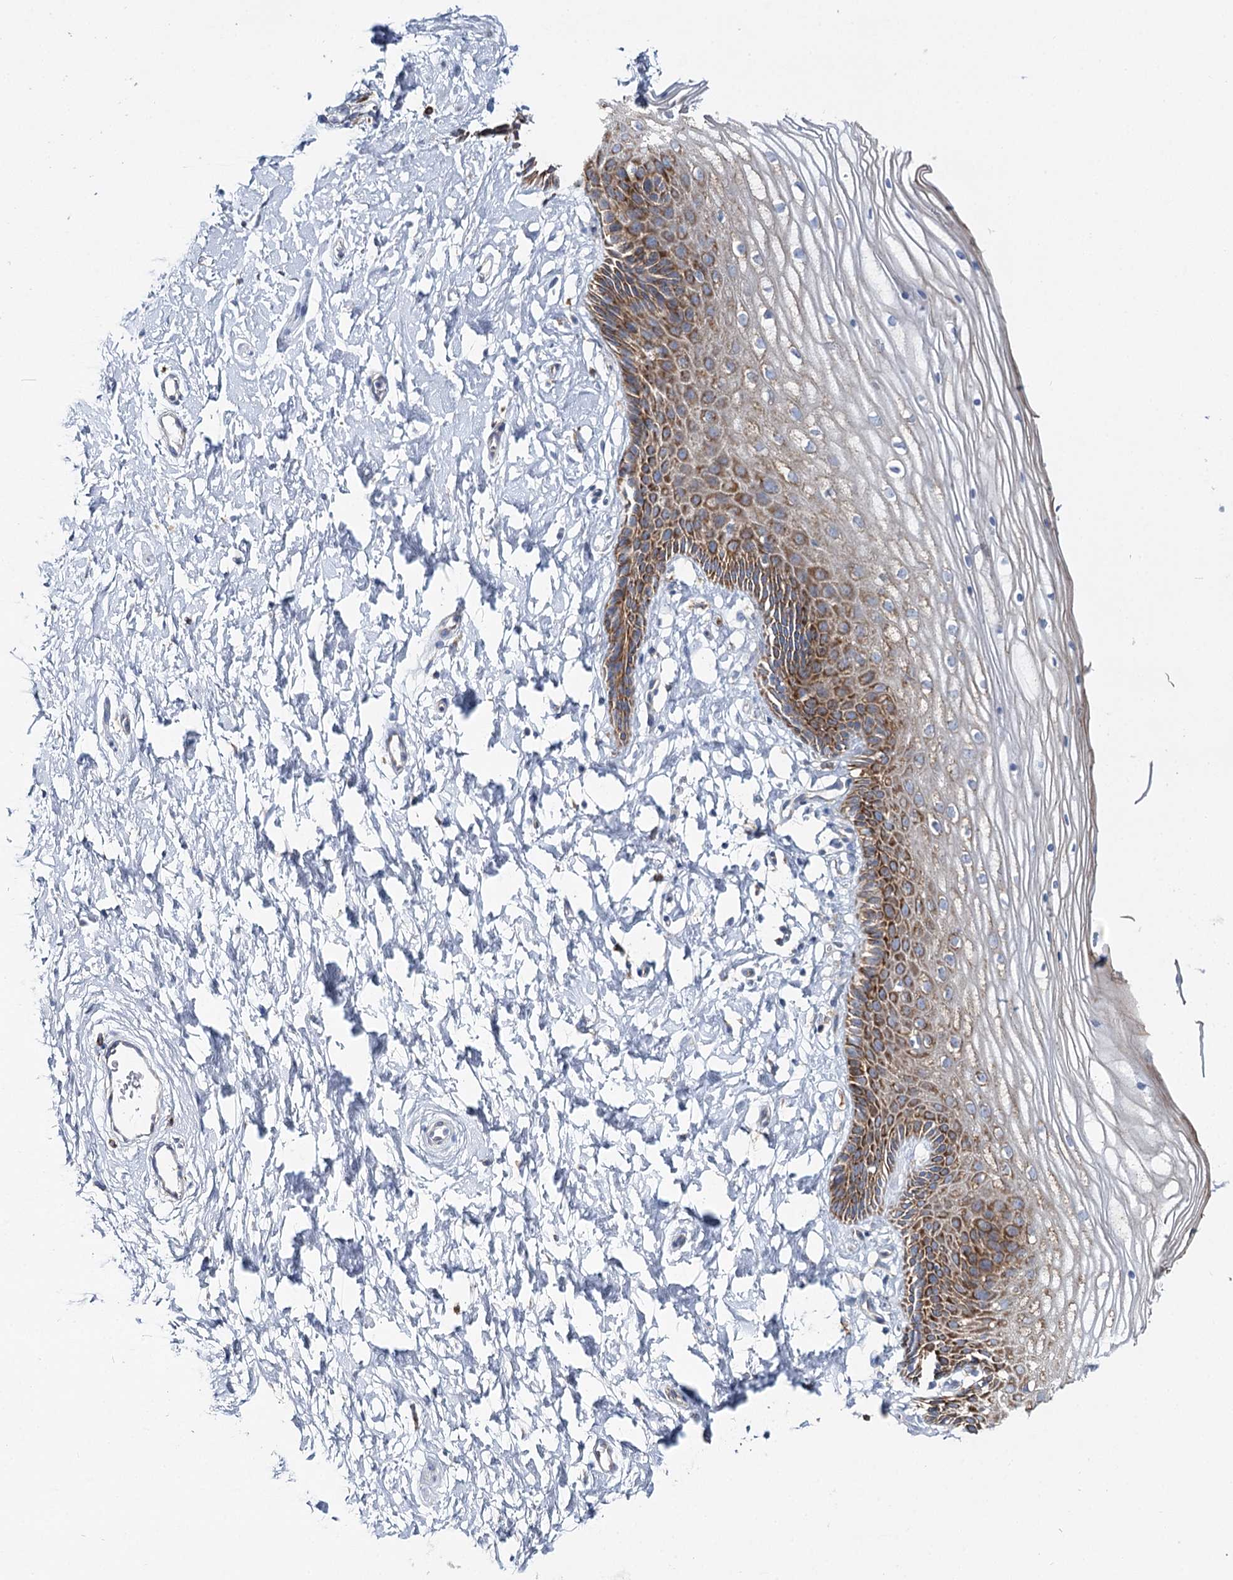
{"staining": {"intensity": "moderate", "quantity": ">75%", "location": "cytoplasmic/membranous"}, "tissue": "vagina", "cell_type": "Squamous epithelial cells", "image_type": "normal", "snomed": [{"axis": "morphology", "description": "Normal tissue, NOS"}, {"axis": "topography", "description": "Vagina"}, {"axis": "topography", "description": "Cervix"}], "caption": "Immunohistochemical staining of unremarkable human vagina demonstrates medium levels of moderate cytoplasmic/membranous positivity in approximately >75% of squamous epithelial cells. Nuclei are stained in blue.", "gene": "THUMPD3", "patient": {"sex": "female", "age": 40}}